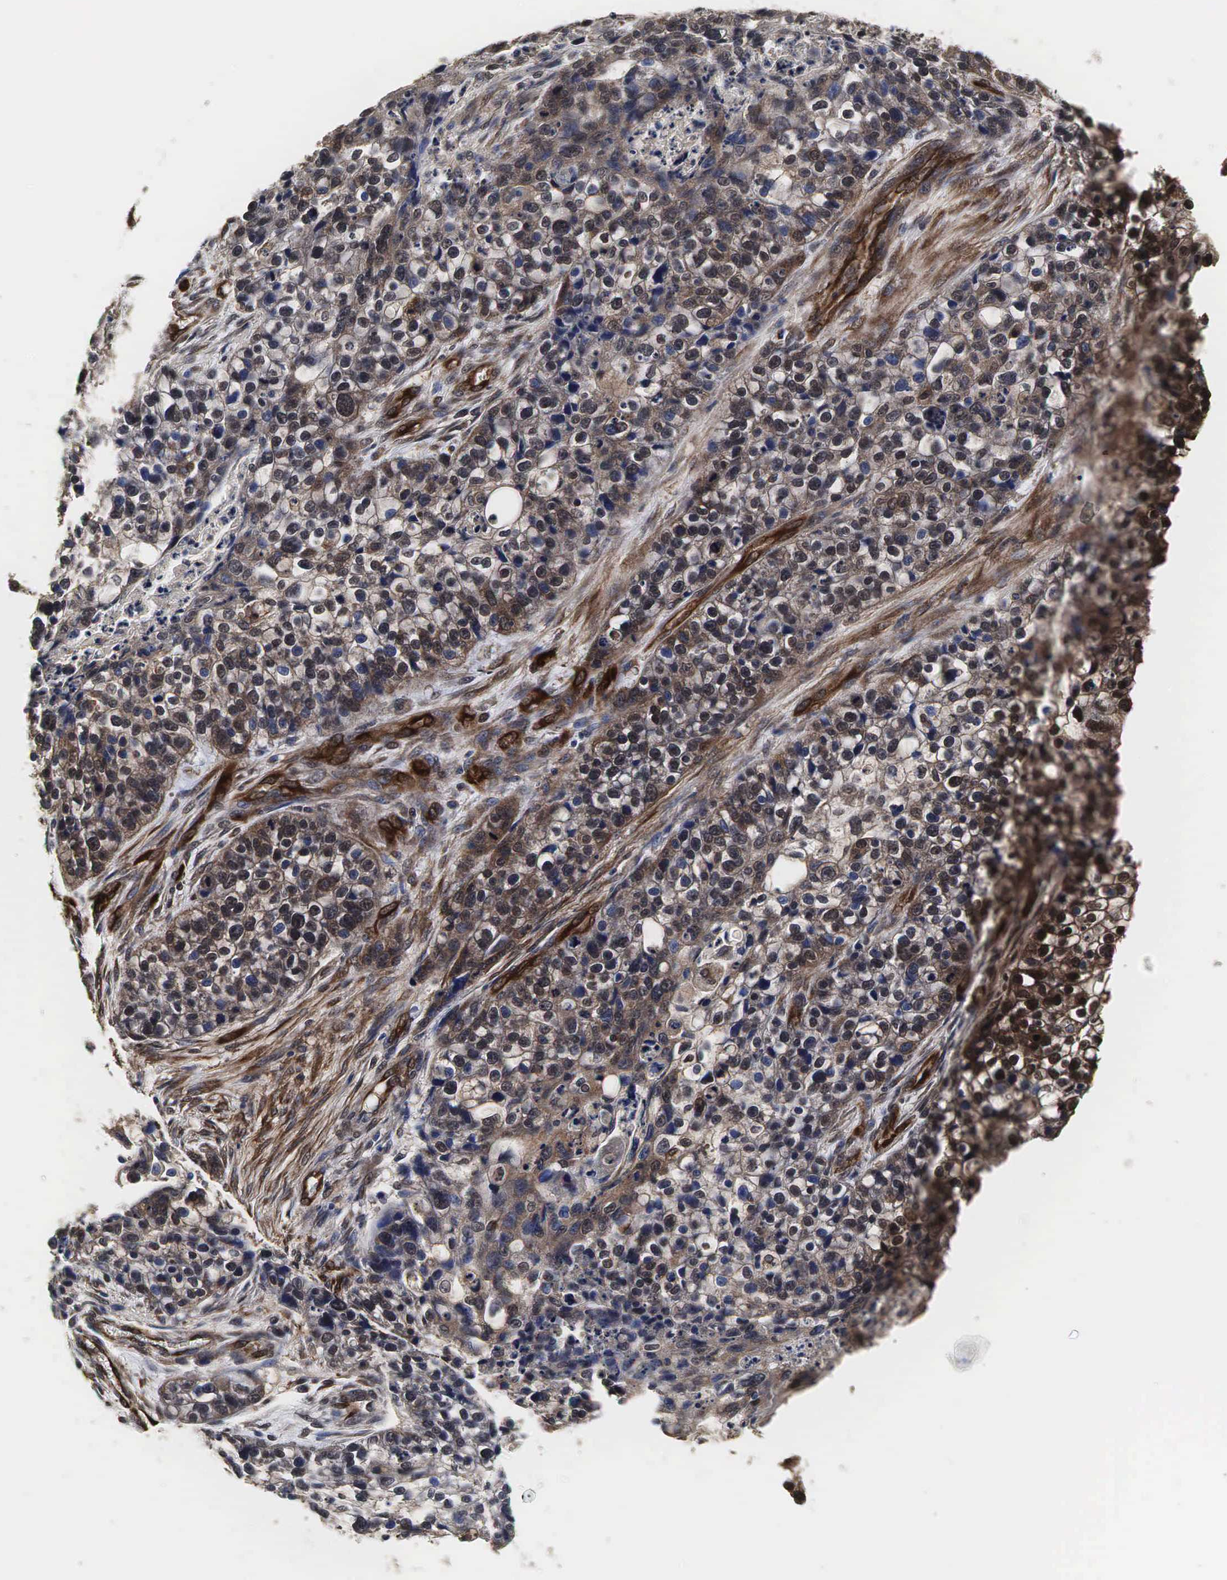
{"staining": {"intensity": "moderate", "quantity": "25%-75%", "location": "cytoplasmic/membranous"}, "tissue": "lung cancer", "cell_type": "Tumor cells", "image_type": "cancer", "snomed": [{"axis": "morphology", "description": "Squamous cell carcinoma, NOS"}, {"axis": "topography", "description": "Lymph node"}, {"axis": "topography", "description": "Lung"}], "caption": "Immunohistochemistry (IHC) micrograph of lung cancer (squamous cell carcinoma) stained for a protein (brown), which shows medium levels of moderate cytoplasmic/membranous staining in approximately 25%-75% of tumor cells.", "gene": "SPIN1", "patient": {"sex": "male", "age": 74}}